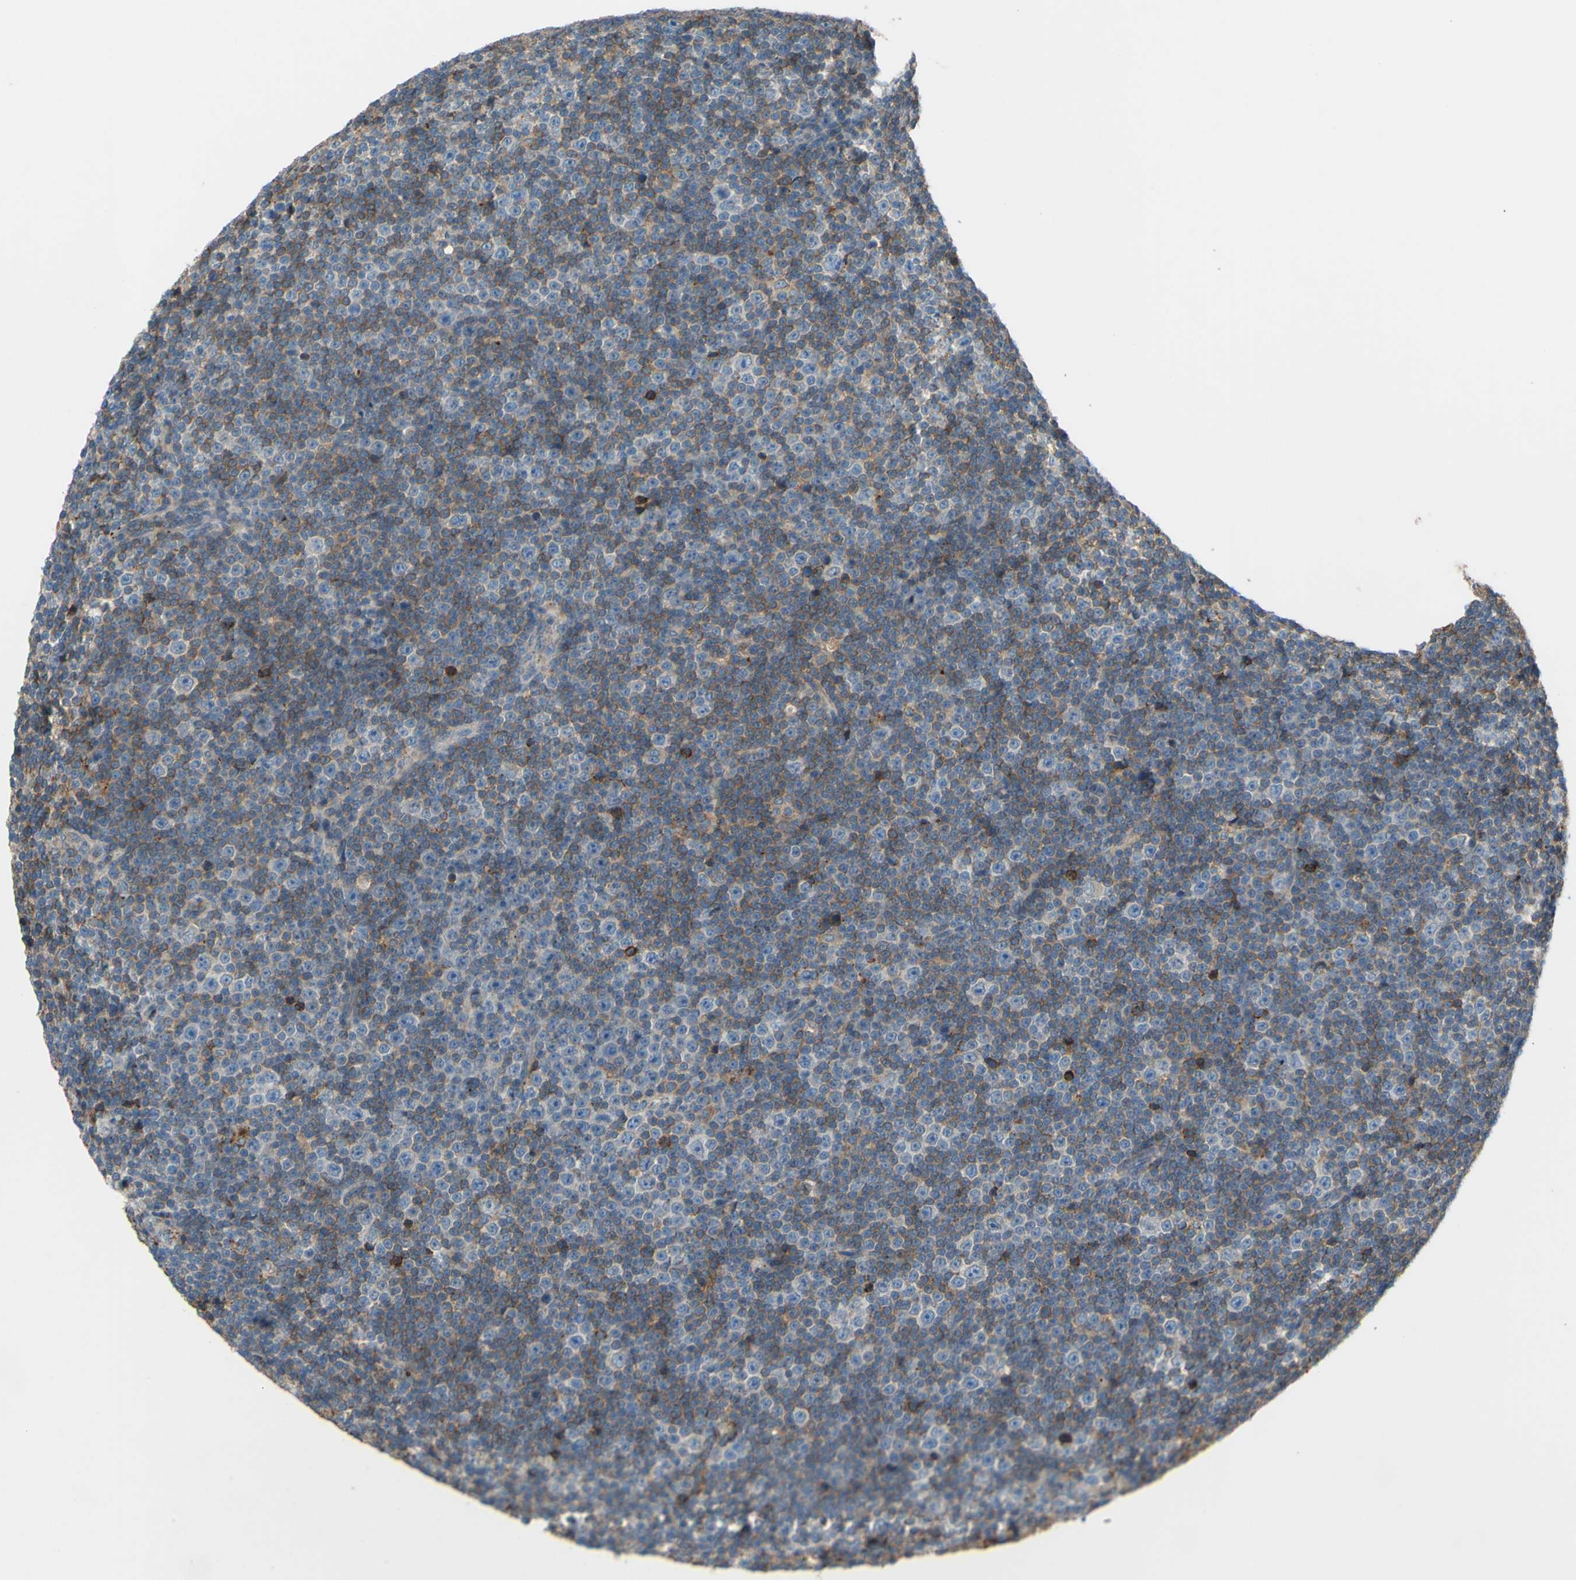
{"staining": {"intensity": "moderate", "quantity": "25%-75%", "location": "cytoplasmic/membranous"}, "tissue": "lymphoma", "cell_type": "Tumor cells", "image_type": "cancer", "snomed": [{"axis": "morphology", "description": "Malignant lymphoma, non-Hodgkin's type, Low grade"}, {"axis": "topography", "description": "Lymph node"}], "caption": "Malignant lymphoma, non-Hodgkin's type (low-grade) tissue displays moderate cytoplasmic/membranous positivity in about 25%-75% of tumor cells", "gene": "POR", "patient": {"sex": "female", "age": 67}}